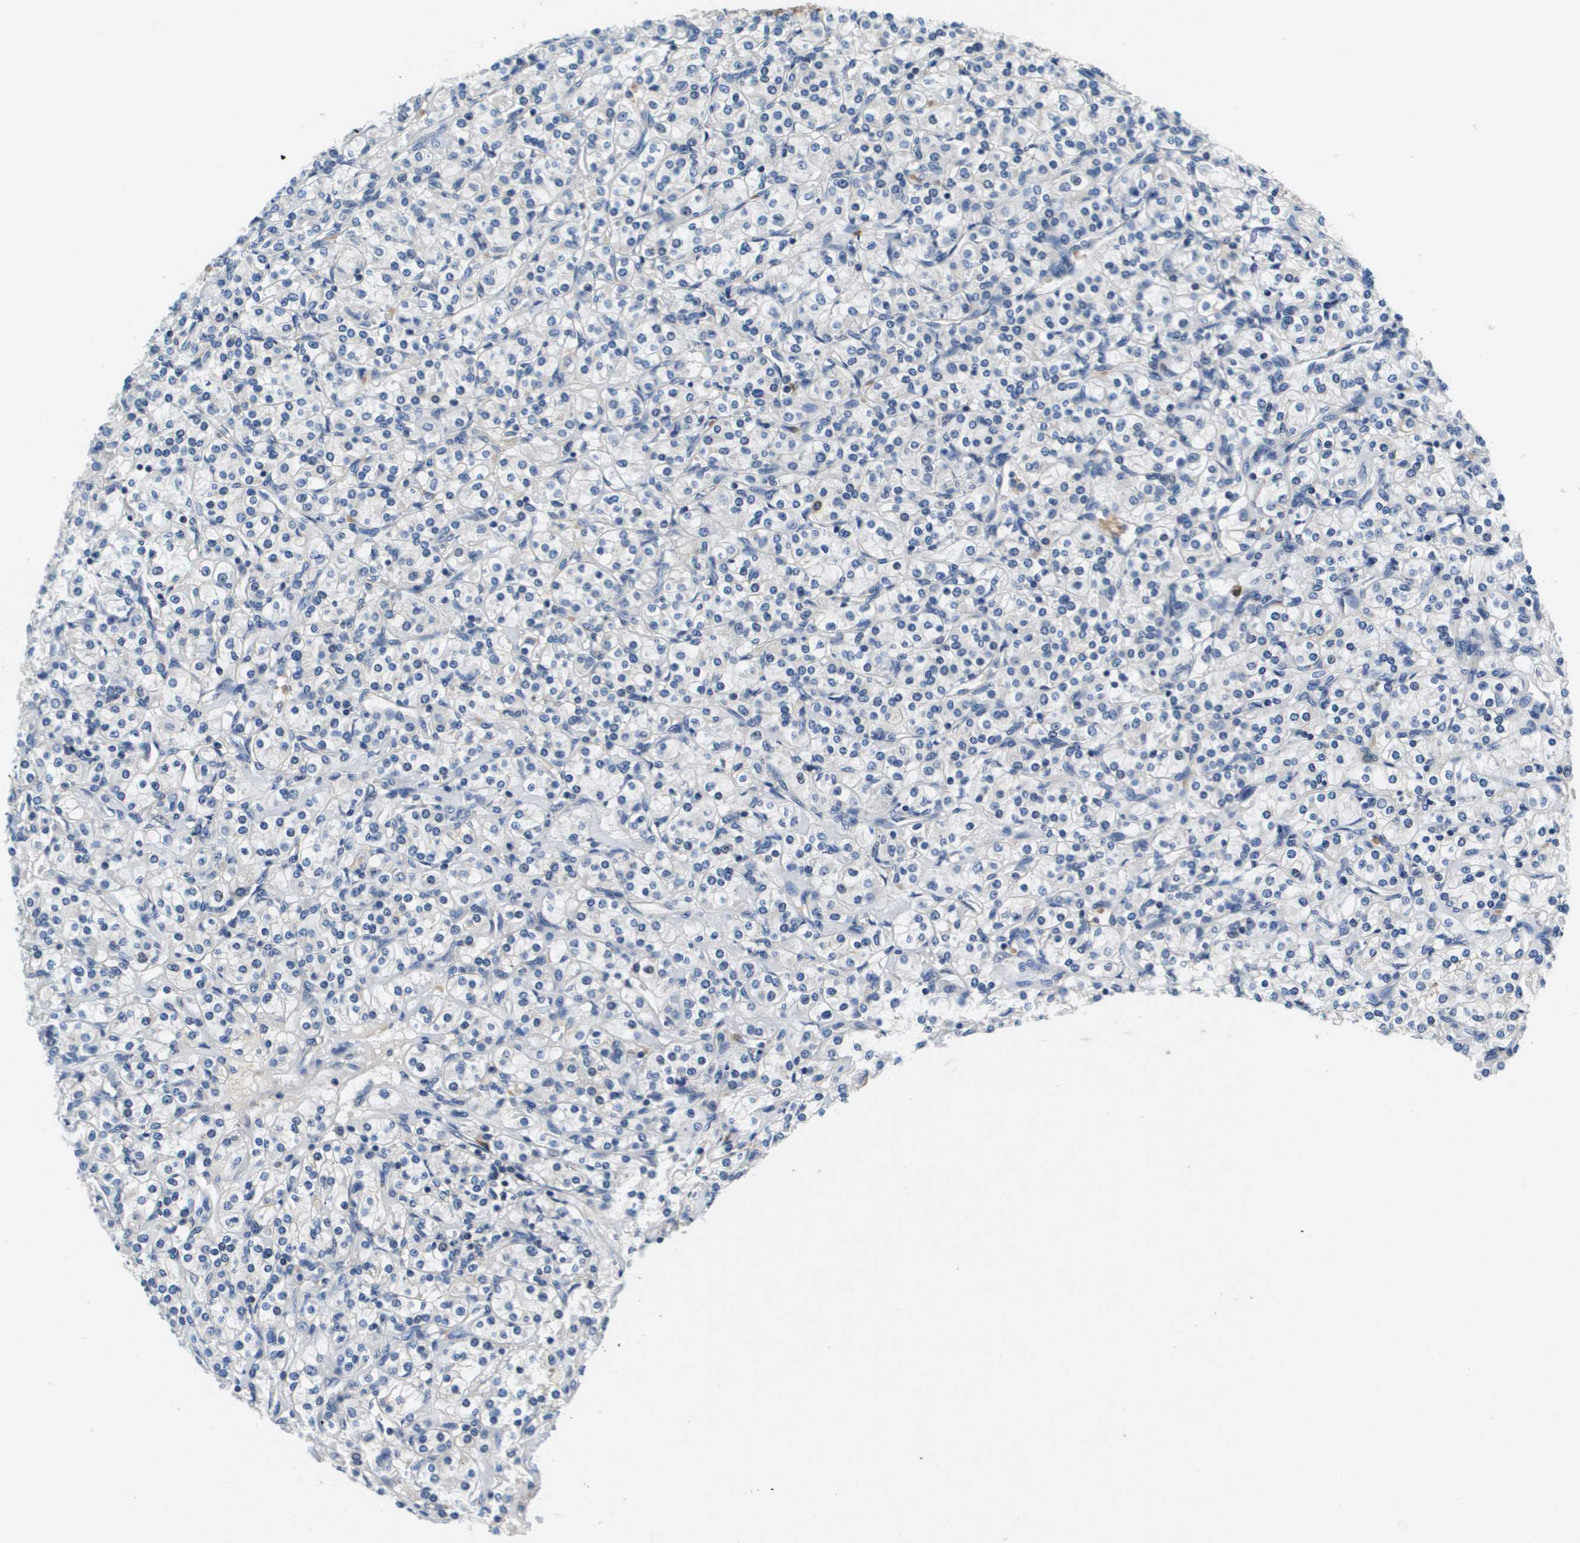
{"staining": {"intensity": "negative", "quantity": "none", "location": "none"}, "tissue": "renal cancer", "cell_type": "Tumor cells", "image_type": "cancer", "snomed": [{"axis": "morphology", "description": "Adenocarcinoma, NOS"}, {"axis": "topography", "description": "Kidney"}], "caption": "This is an immunohistochemistry micrograph of renal cancer. There is no staining in tumor cells.", "gene": "KCNQ5", "patient": {"sex": "male", "age": 77}}